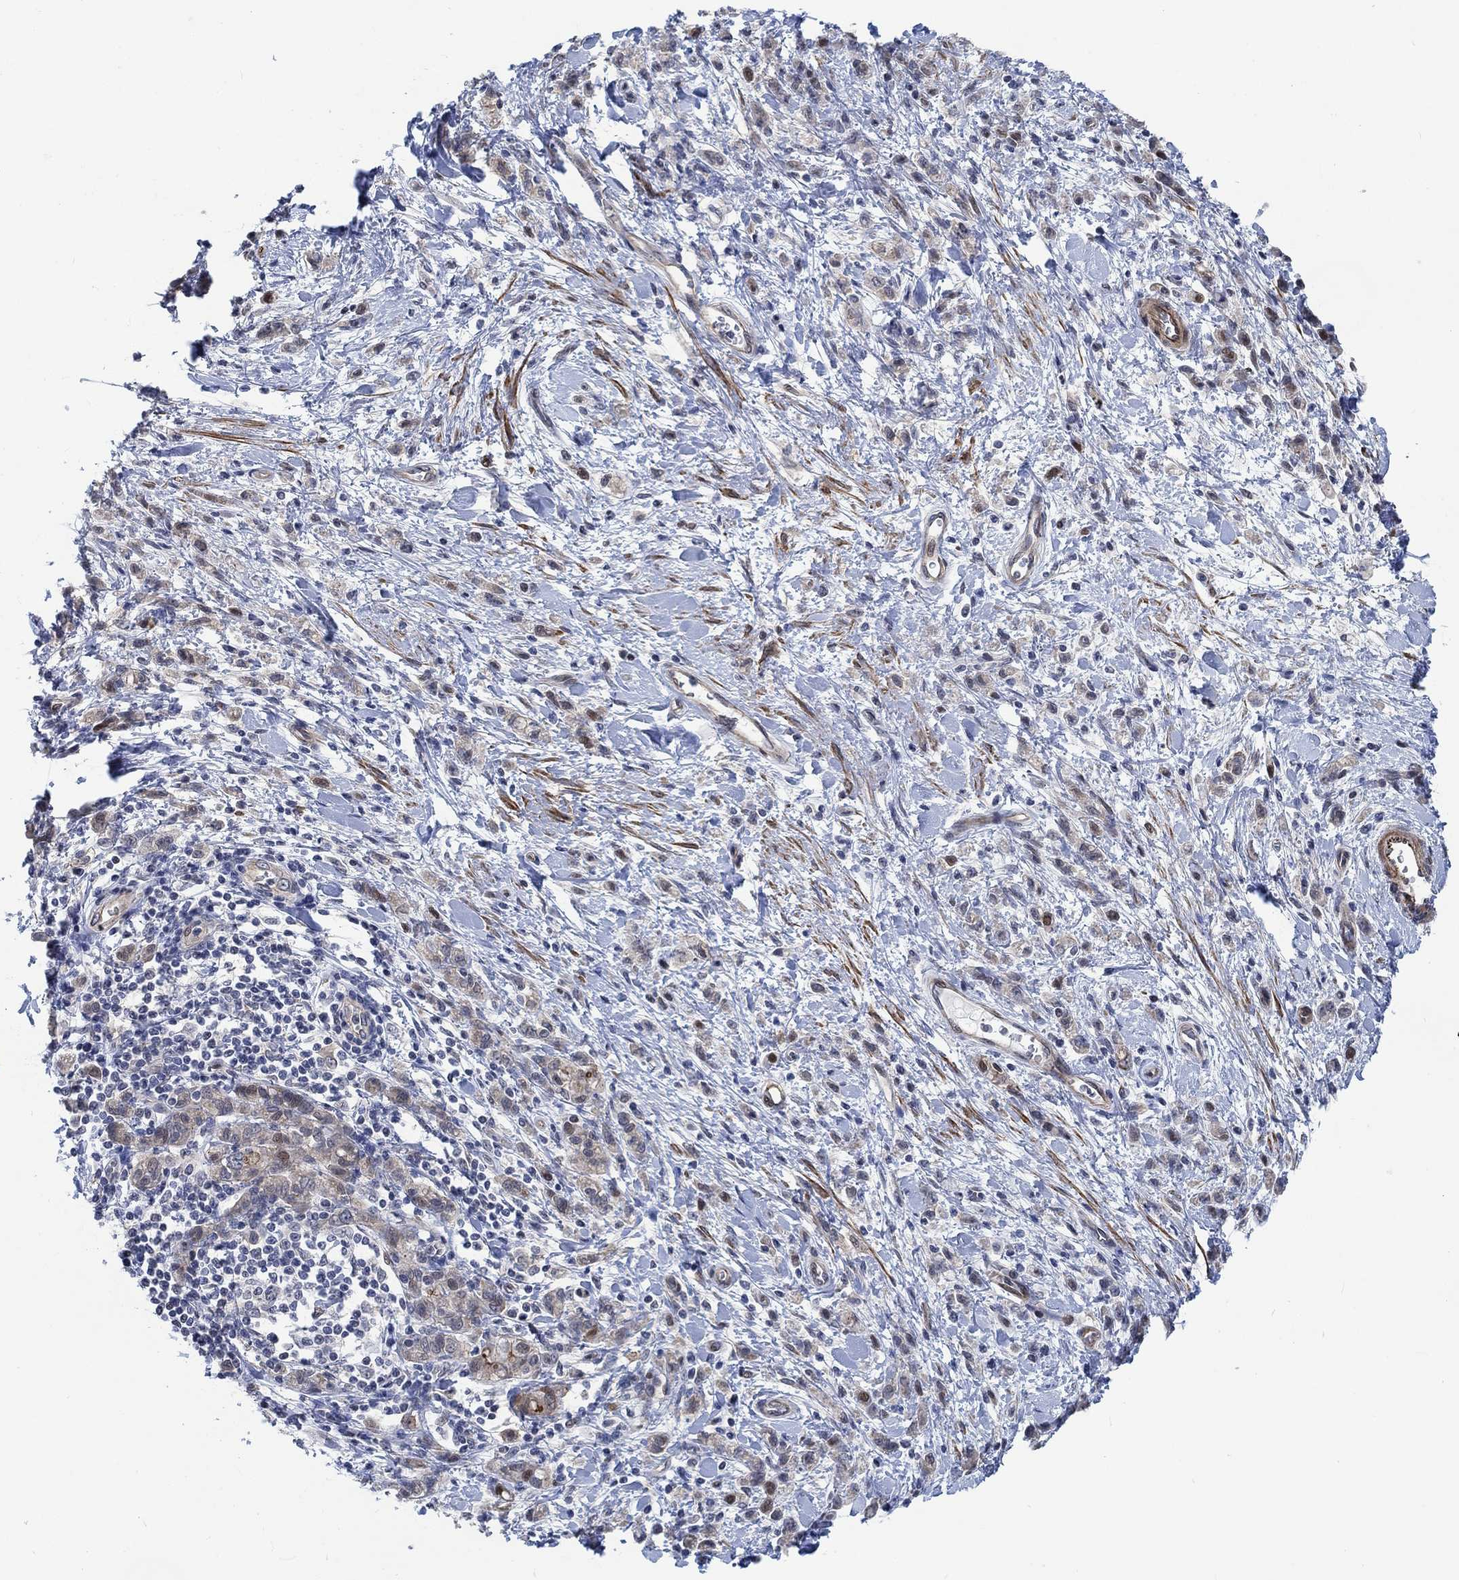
{"staining": {"intensity": "moderate", "quantity": "<25%", "location": "nuclear"}, "tissue": "stomach cancer", "cell_type": "Tumor cells", "image_type": "cancer", "snomed": [{"axis": "morphology", "description": "Adenocarcinoma, NOS"}, {"axis": "topography", "description": "Stomach"}], "caption": "This photomicrograph demonstrates stomach cancer (adenocarcinoma) stained with immunohistochemistry (IHC) to label a protein in brown. The nuclear of tumor cells show moderate positivity for the protein. Nuclei are counter-stained blue.", "gene": "KCNH8", "patient": {"sex": "male", "age": 77}}